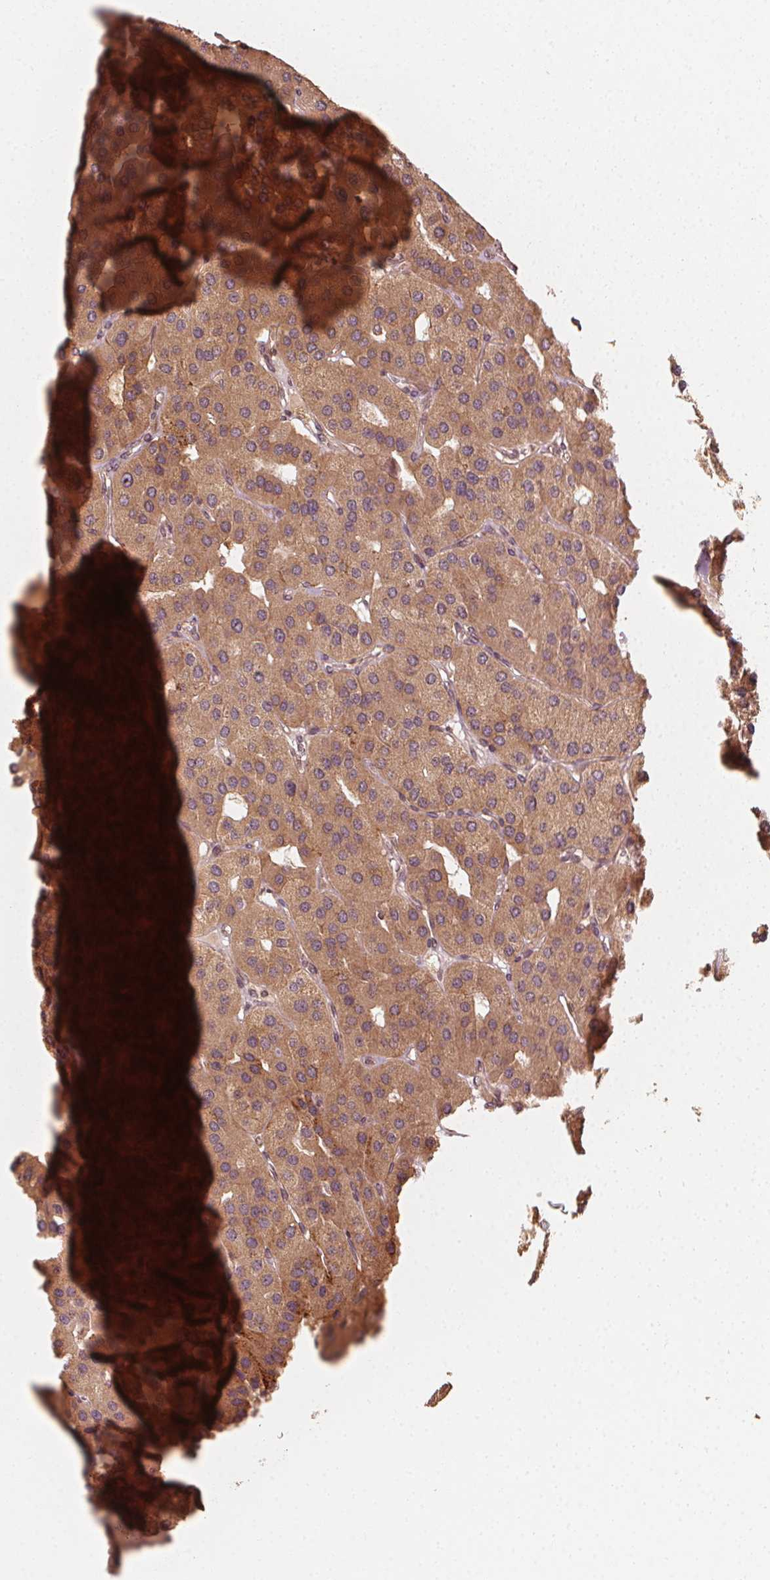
{"staining": {"intensity": "weak", "quantity": ">75%", "location": "cytoplasmic/membranous"}, "tissue": "parathyroid gland", "cell_type": "Glandular cells", "image_type": "normal", "snomed": [{"axis": "morphology", "description": "Normal tissue, NOS"}, {"axis": "morphology", "description": "Adenoma, NOS"}, {"axis": "topography", "description": "Parathyroid gland"}], "caption": "The histopathology image shows staining of normal parathyroid gland, revealing weak cytoplasmic/membranous protein expression (brown color) within glandular cells. (brown staining indicates protein expression, while blue staining denotes nuclei).", "gene": "NPC1", "patient": {"sex": "female", "age": 86}}